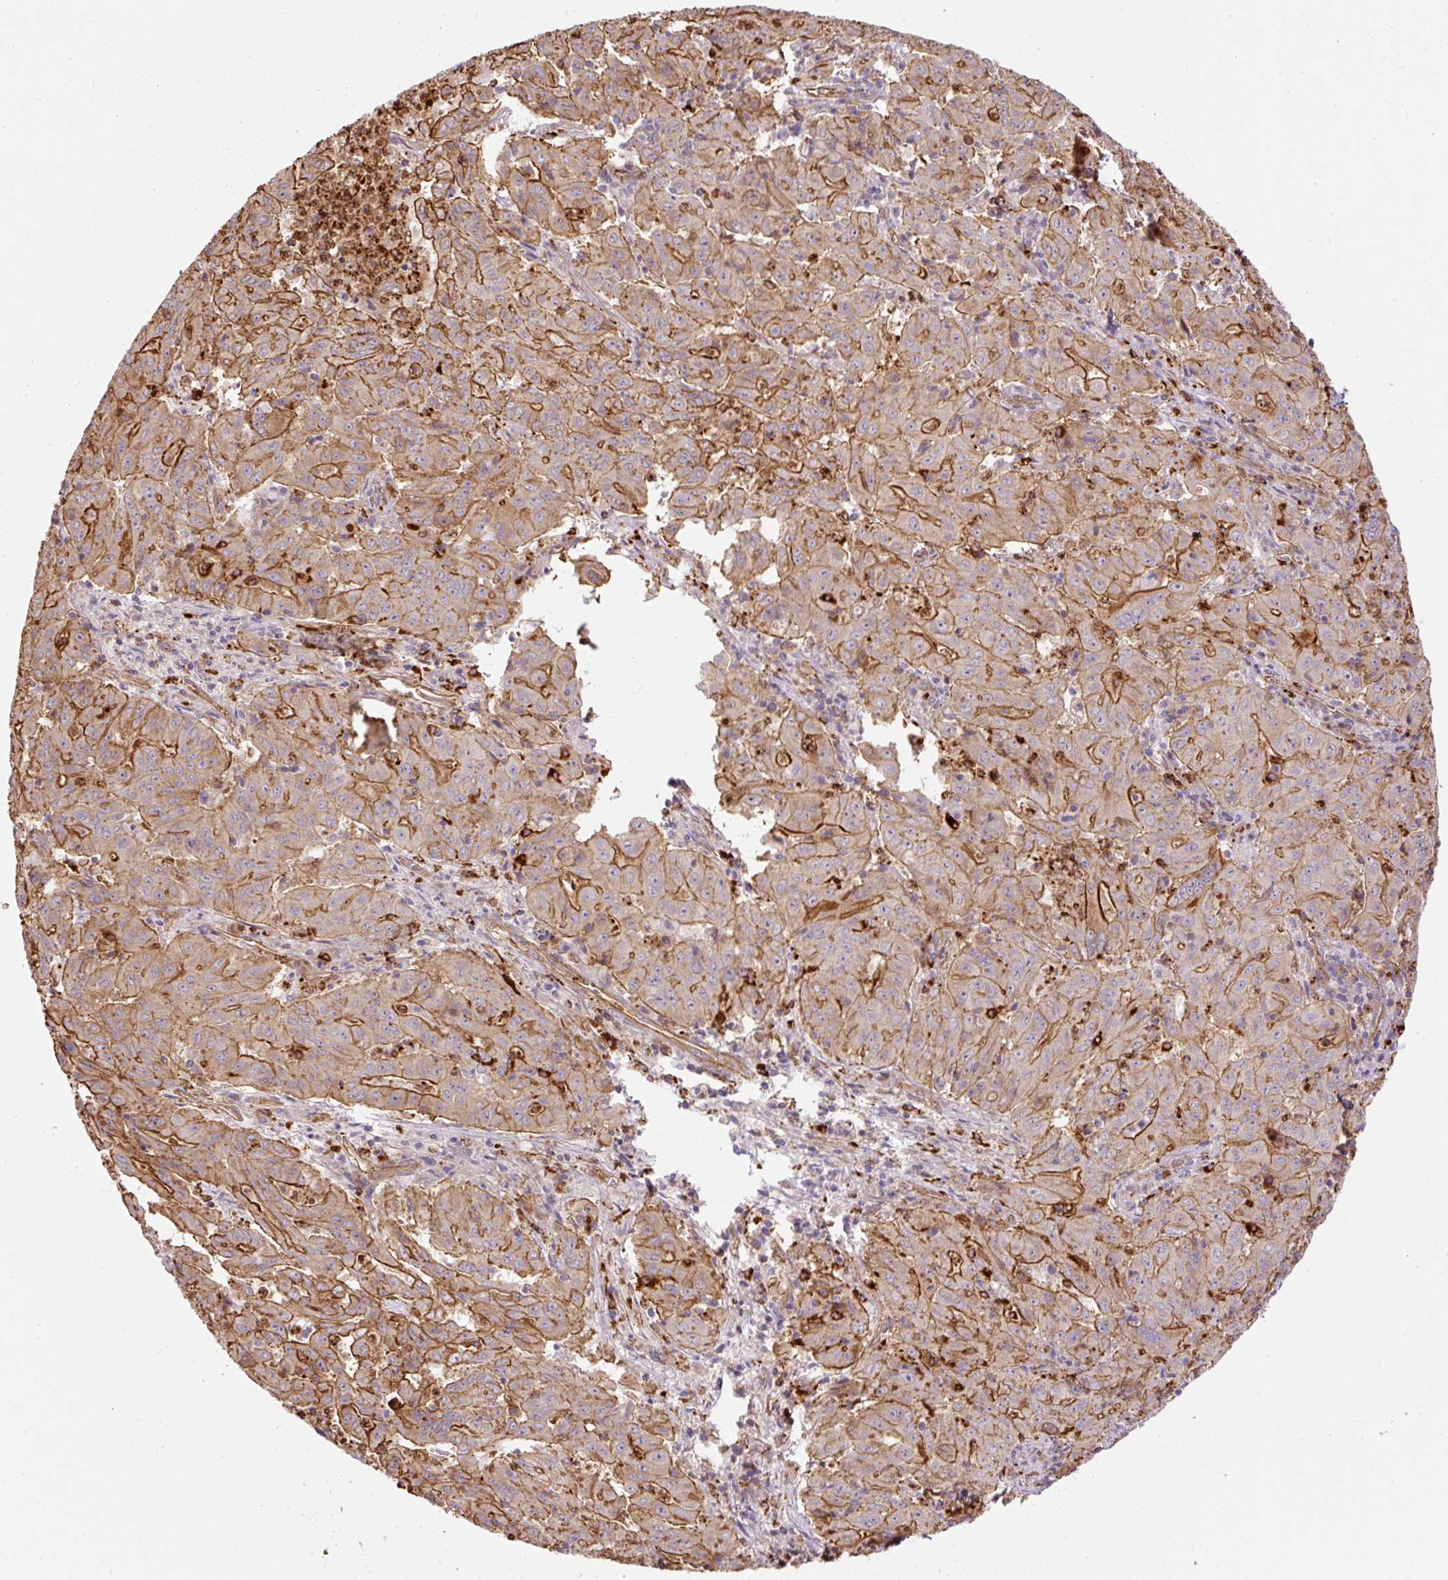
{"staining": {"intensity": "moderate", "quantity": ">75%", "location": "cytoplasmic/membranous"}, "tissue": "pancreatic cancer", "cell_type": "Tumor cells", "image_type": "cancer", "snomed": [{"axis": "morphology", "description": "Adenocarcinoma, NOS"}, {"axis": "topography", "description": "Pancreas"}], "caption": "Pancreatic cancer (adenocarcinoma) stained with a protein marker displays moderate staining in tumor cells.", "gene": "B3GALT5", "patient": {"sex": "male", "age": 63}}